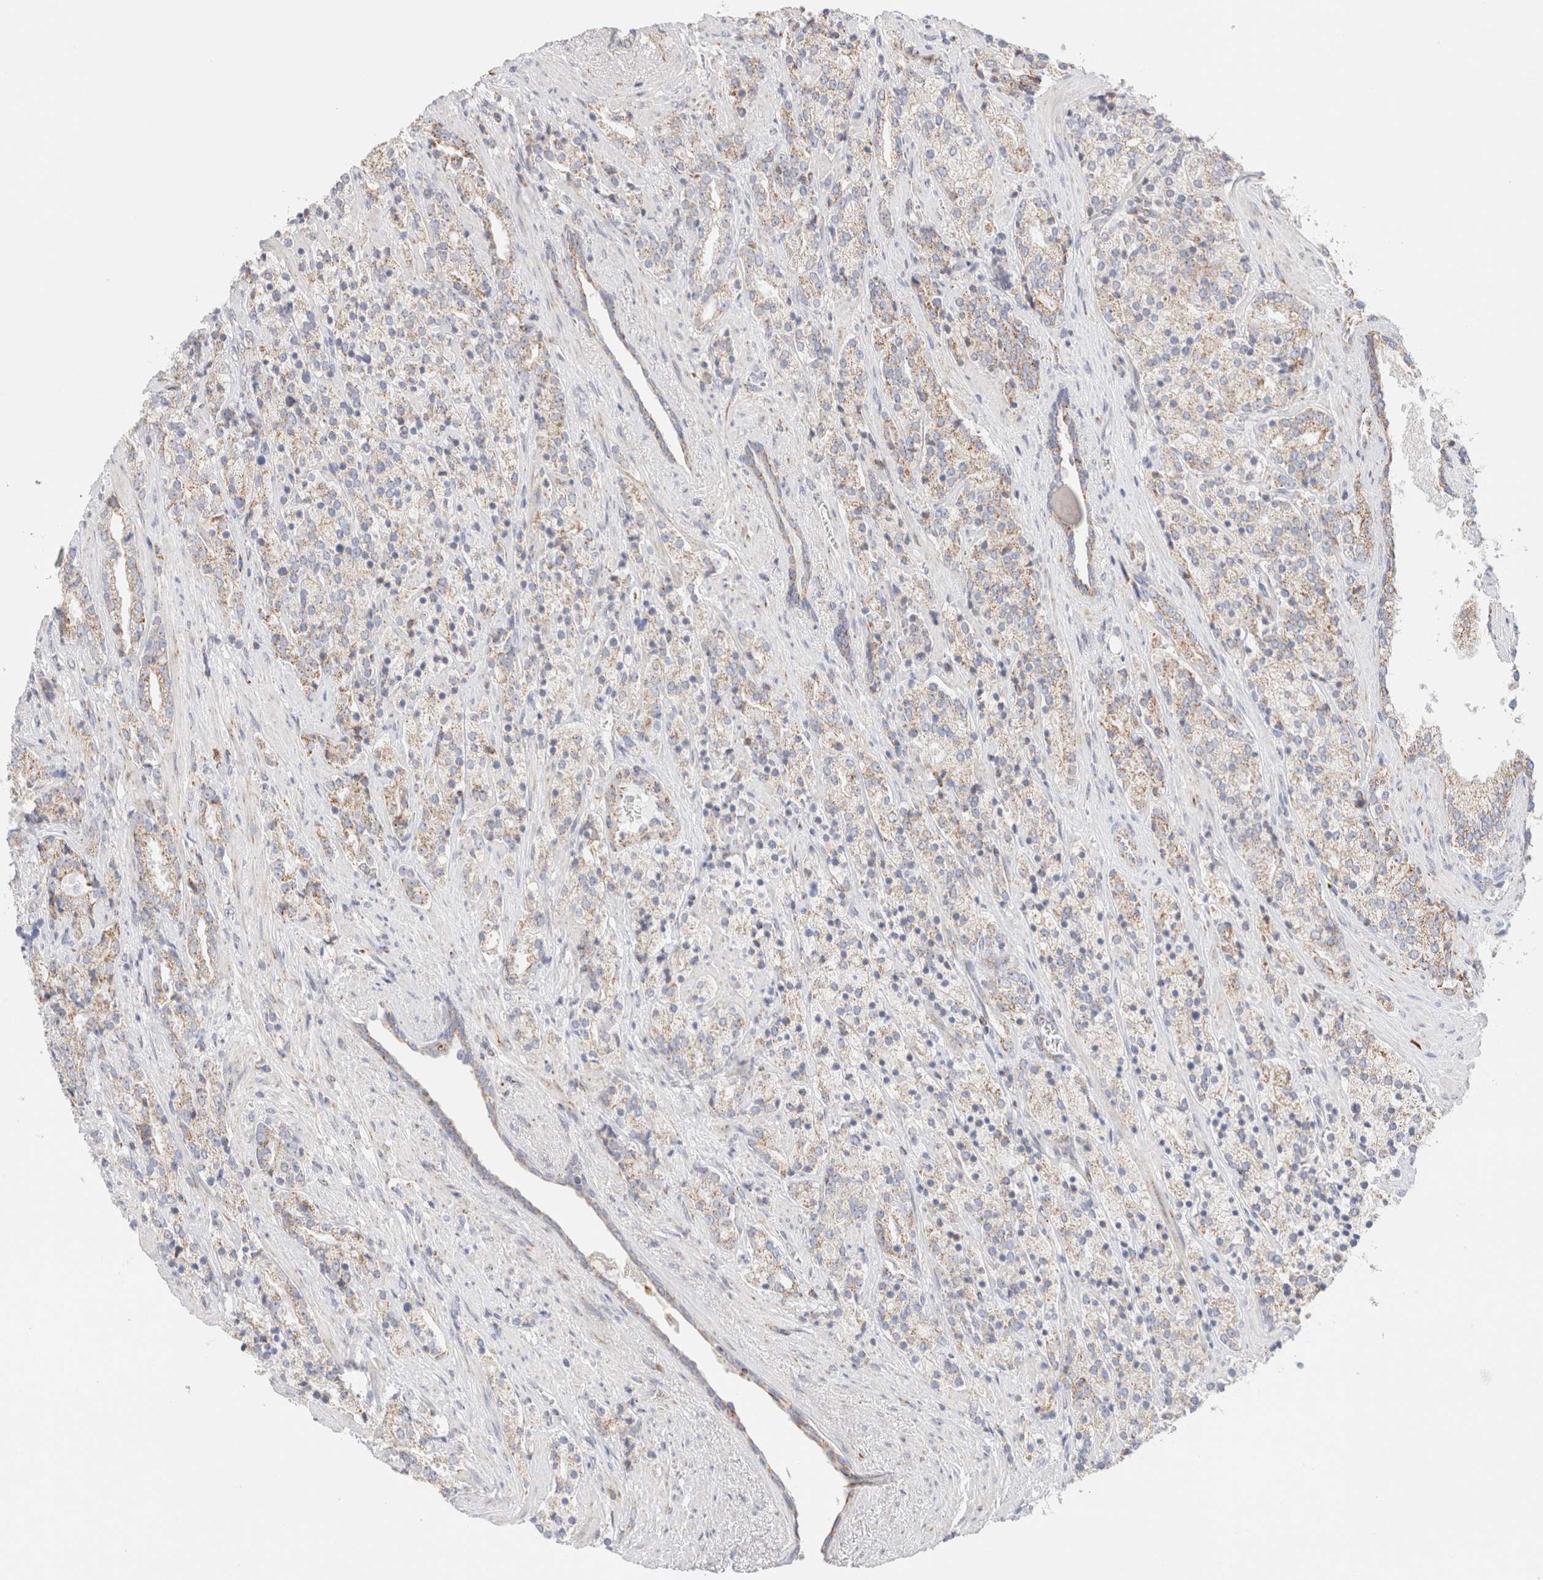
{"staining": {"intensity": "weak", "quantity": "25%-75%", "location": "cytoplasmic/membranous"}, "tissue": "prostate cancer", "cell_type": "Tumor cells", "image_type": "cancer", "snomed": [{"axis": "morphology", "description": "Adenocarcinoma, High grade"}, {"axis": "topography", "description": "Prostate"}], "caption": "Immunohistochemistry (DAB) staining of human prostate cancer (high-grade adenocarcinoma) shows weak cytoplasmic/membranous protein positivity in approximately 25%-75% of tumor cells. The staining was performed using DAB (3,3'-diaminobenzidine) to visualize the protein expression in brown, while the nuclei were stained in blue with hematoxylin (Magnification: 20x).", "gene": "ATP6V1C1", "patient": {"sex": "male", "age": 71}}